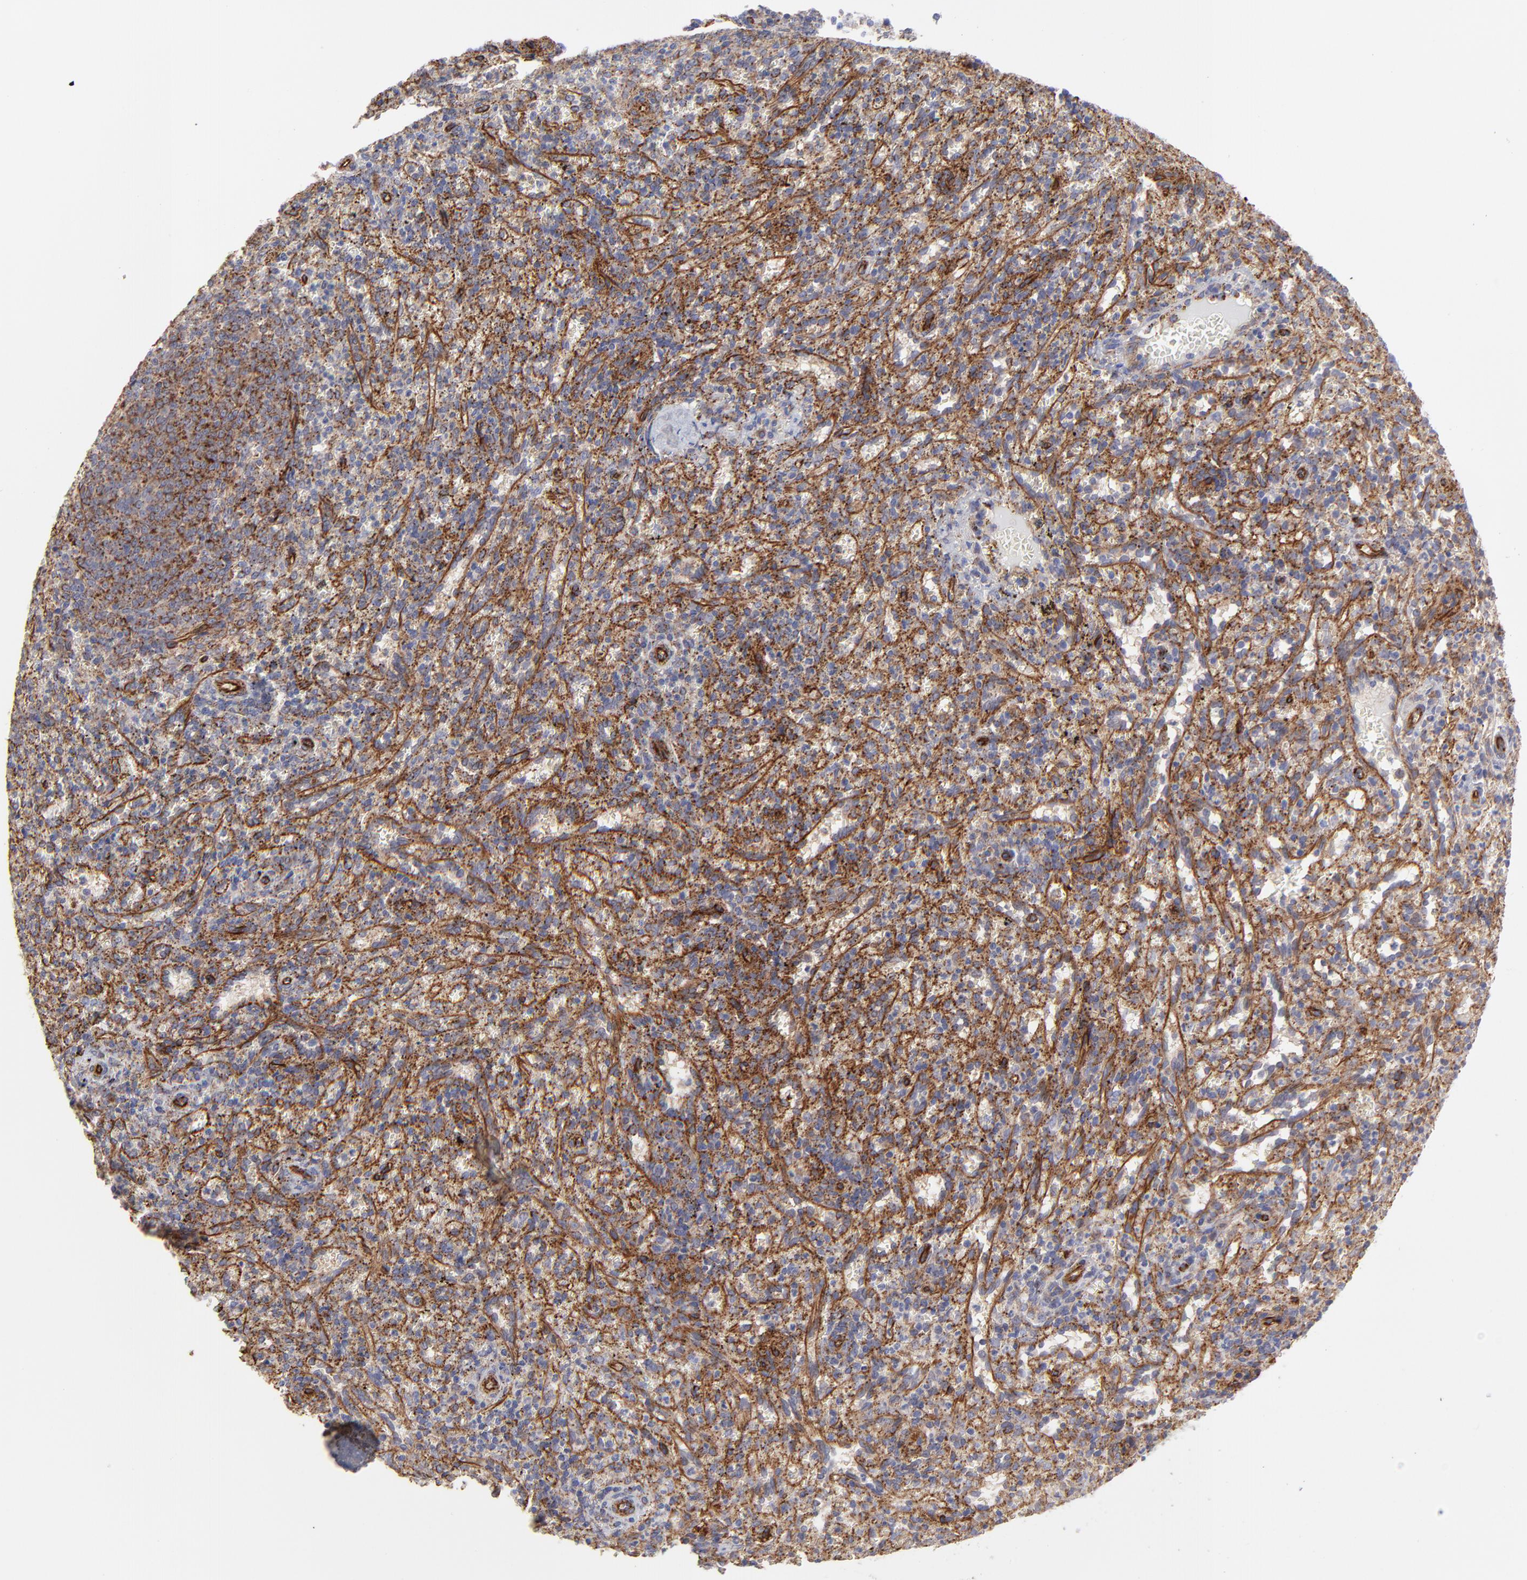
{"staining": {"intensity": "negative", "quantity": "none", "location": "none"}, "tissue": "spleen", "cell_type": "Cells in red pulp", "image_type": "normal", "snomed": [{"axis": "morphology", "description": "Normal tissue, NOS"}, {"axis": "topography", "description": "Spleen"}], "caption": "IHC photomicrograph of unremarkable spleen: spleen stained with DAB shows no significant protein expression in cells in red pulp. (DAB IHC with hematoxylin counter stain).", "gene": "COX8C", "patient": {"sex": "female", "age": 10}}